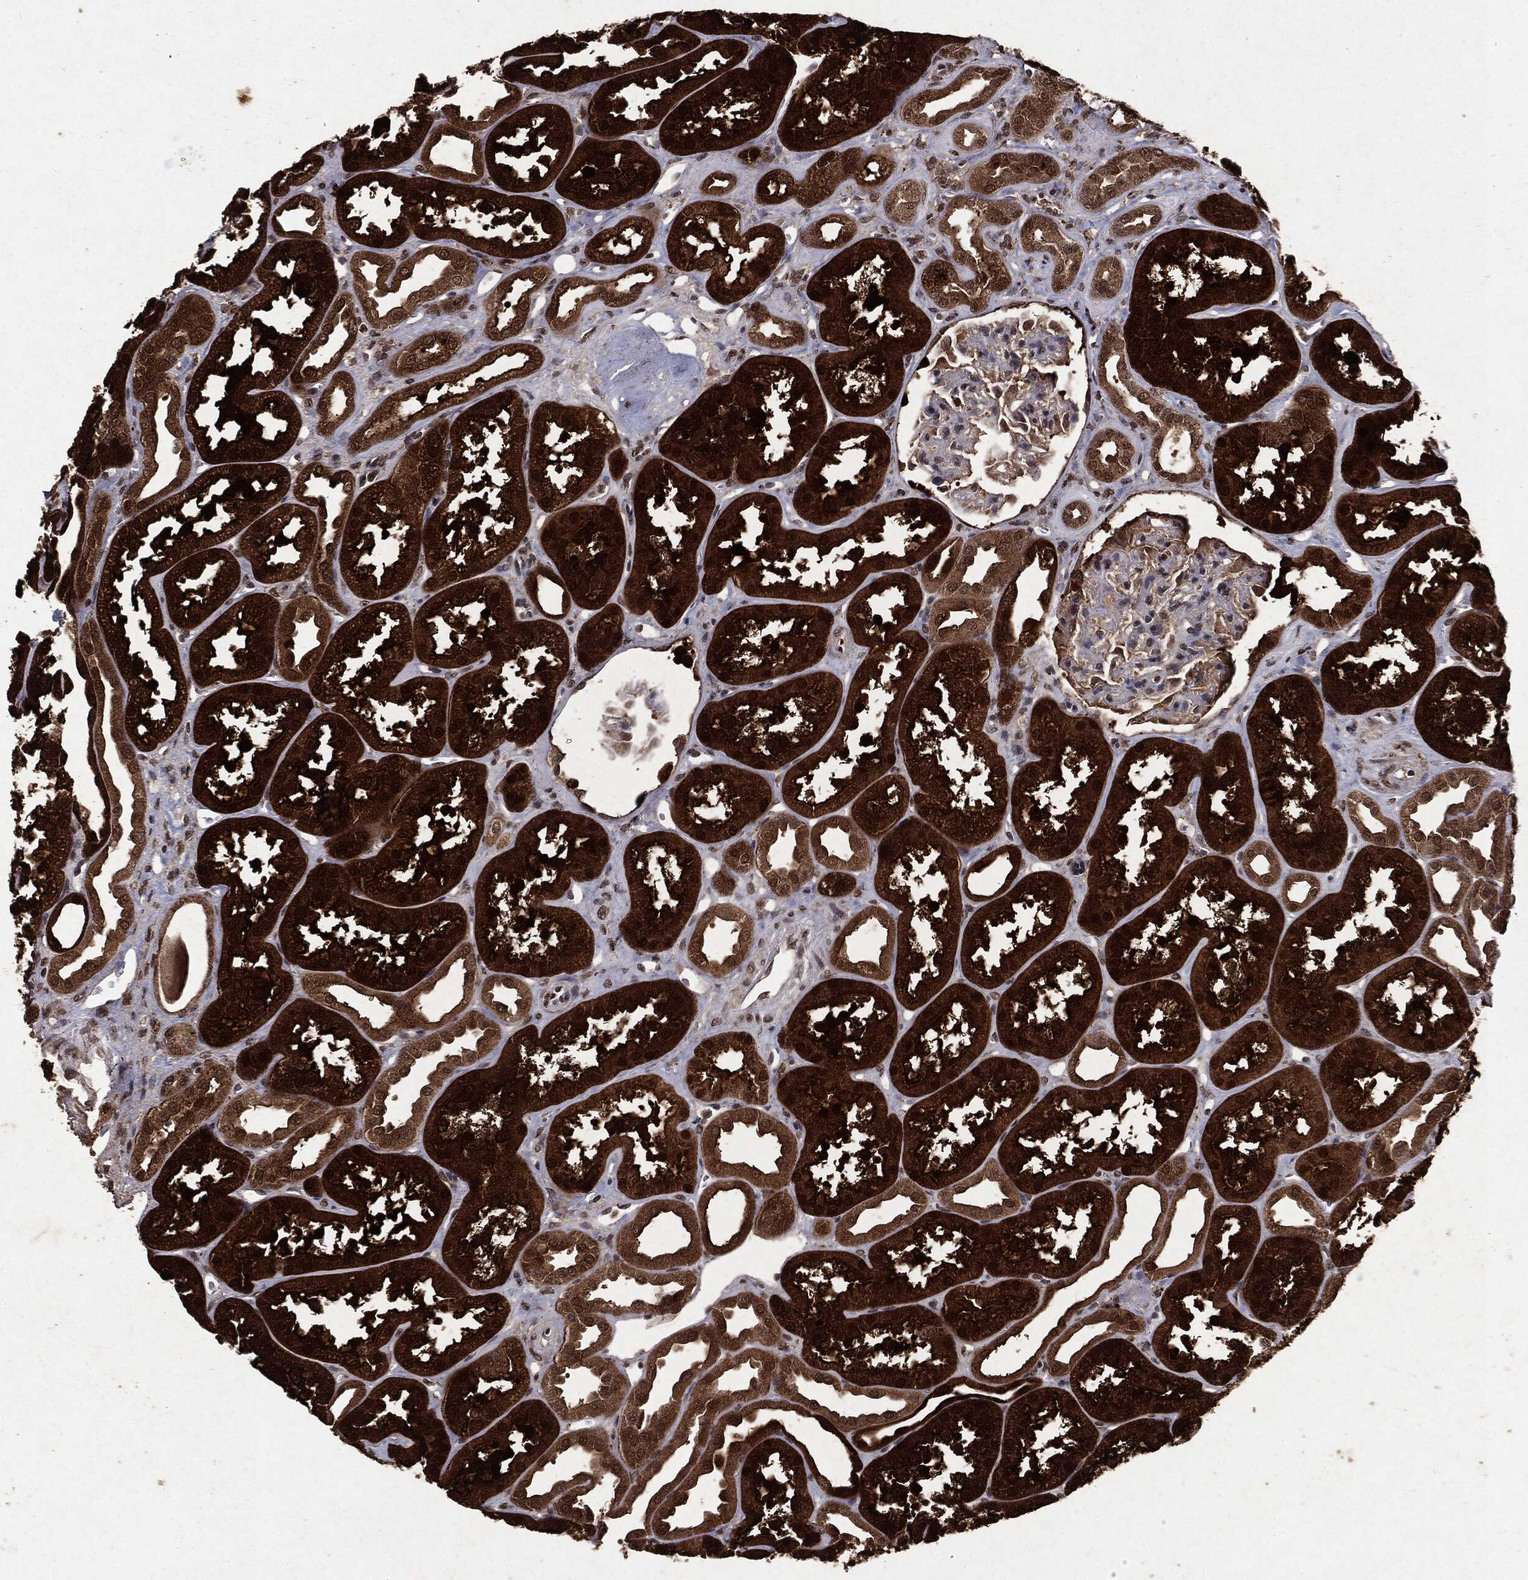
{"staining": {"intensity": "weak", "quantity": "<25%", "location": "cytoplasmic/membranous,nuclear"}, "tissue": "kidney", "cell_type": "Cells in glomeruli", "image_type": "normal", "snomed": [{"axis": "morphology", "description": "Normal tissue, NOS"}, {"axis": "topography", "description": "Kidney"}], "caption": "DAB (3,3'-diaminobenzidine) immunohistochemical staining of normal human kidney shows no significant positivity in cells in glomeruli. The staining was performed using DAB to visualize the protein expression in brown, while the nuclei were stained in blue with hematoxylin (Magnification: 20x).", "gene": "PEBP1", "patient": {"sex": "male", "age": 61}}